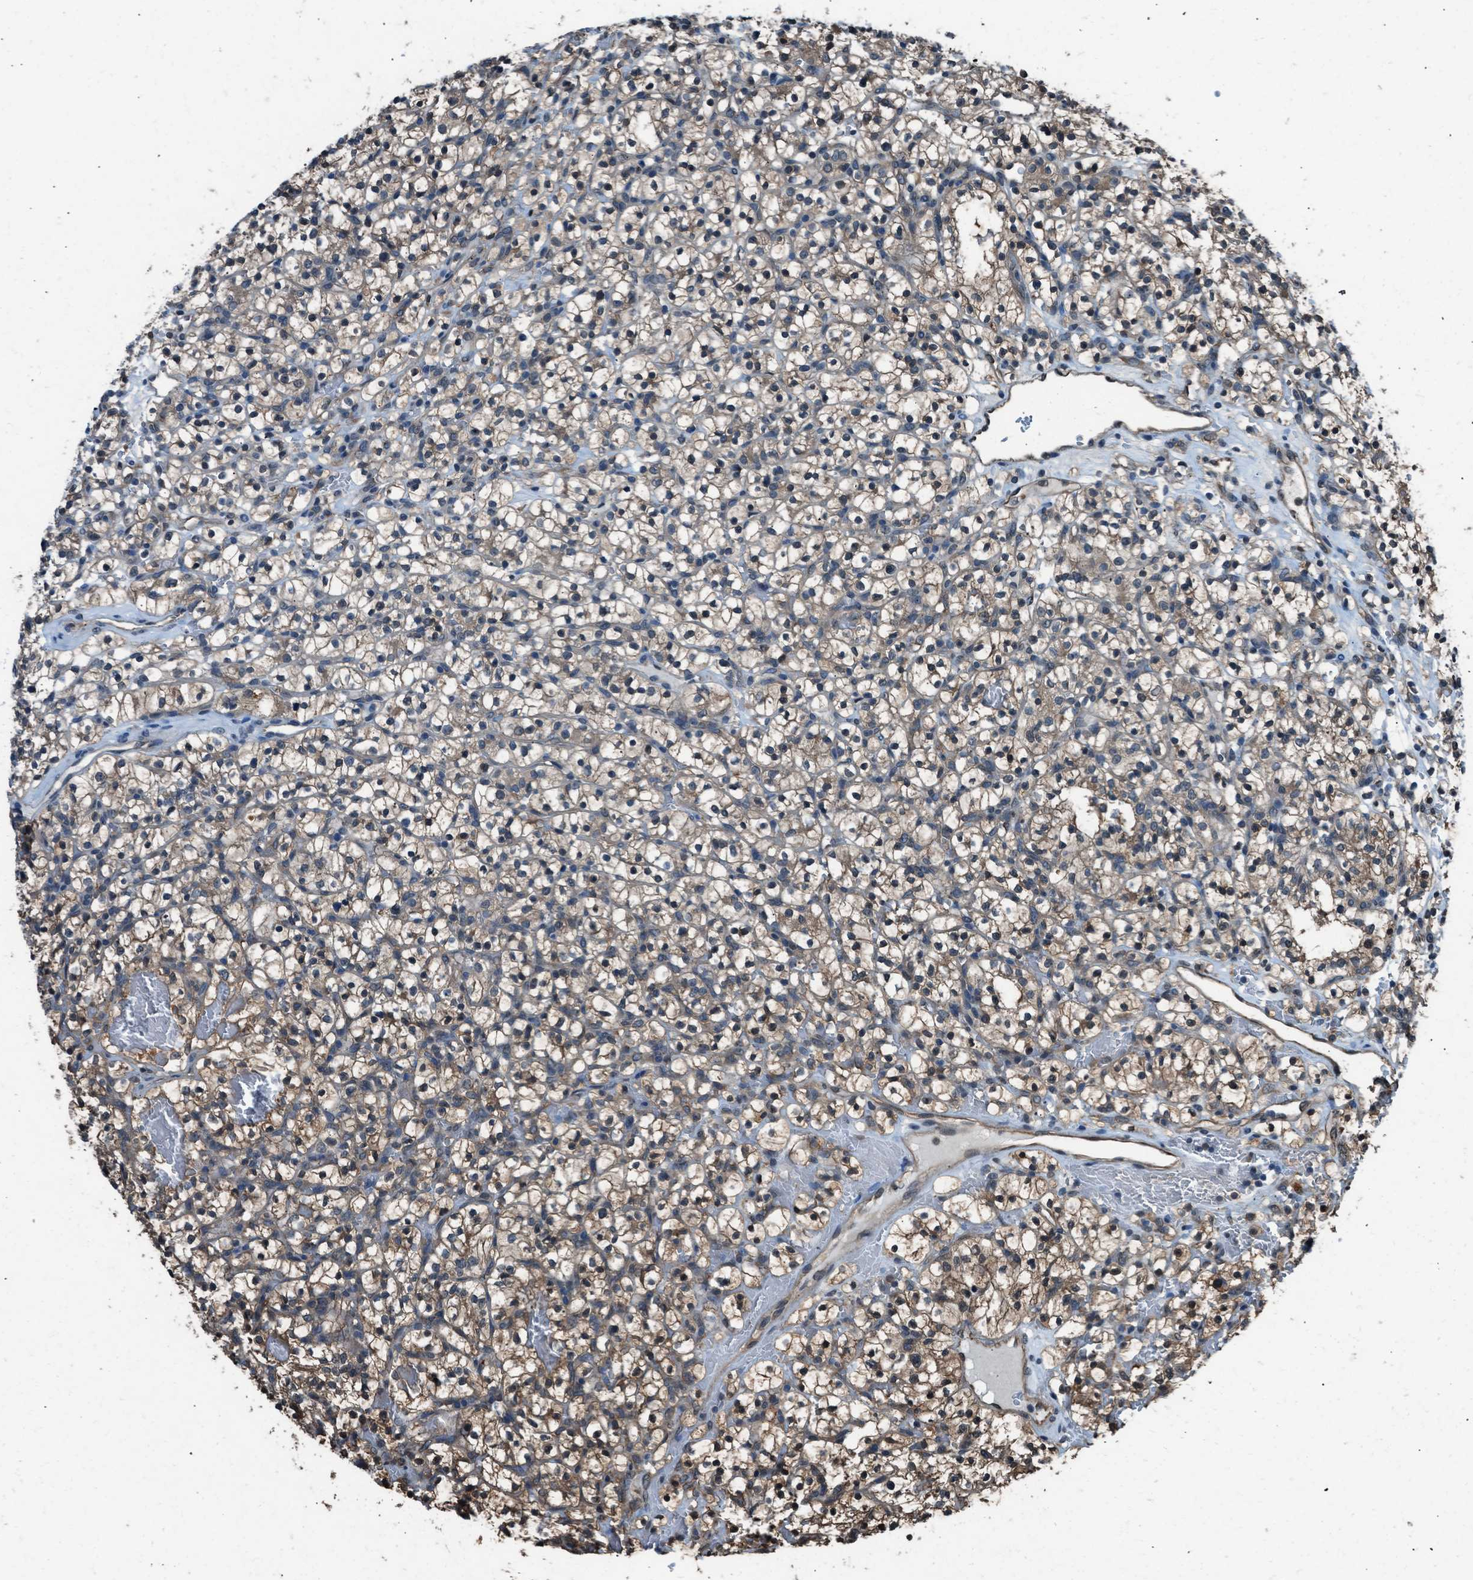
{"staining": {"intensity": "weak", "quantity": ">75%", "location": "cytoplasmic/membranous"}, "tissue": "renal cancer", "cell_type": "Tumor cells", "image_type": "cancer", "snomed": [{"axis": "morphology", "description": "Adenocarcinoma, NOS"}, {"axis": "topography", "description": "Kidney"}], "caption": "Protein staining shows weak cytoplasmic/membranous staining in about >75% of tumor cells in adenocarcinoma (renal).", "gene": "YWHAG", "patient": {"sex": "female", "age": 57}}